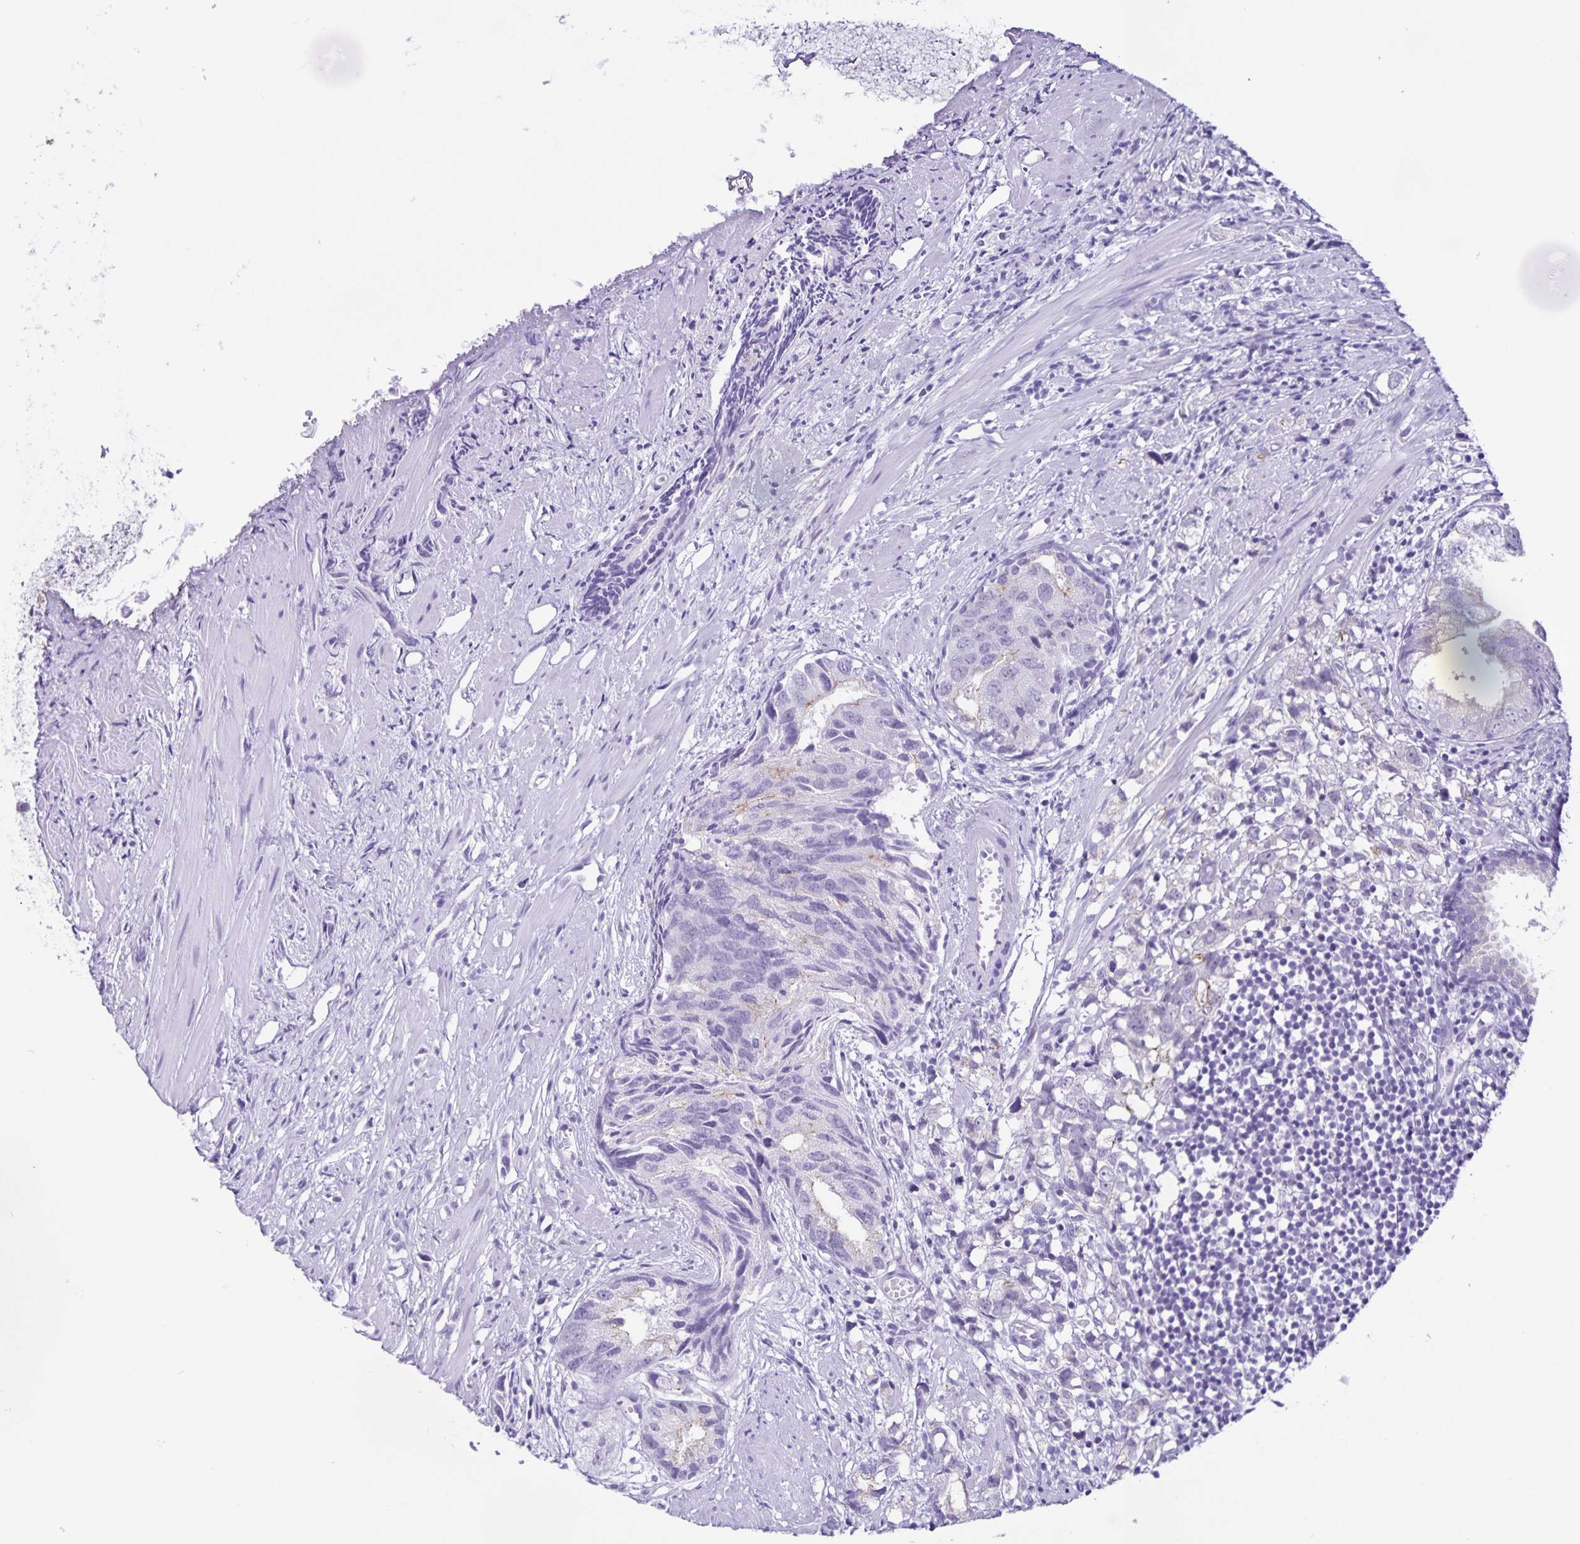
{"staining": {"intensity": "negative", "quantity": "none", "location": "none"}, "tissue": "prostate cancer", "cell_type": "Tumor cells", "image_type": "cancer", "snomed": [{"axis": "morphology", "description": "Adenocarcinoma, High grade"}, {"axis": "topography", "description": "Prostate"}], "caption": "Tumor cells are negative for protein expression in human prostate high-grade adenocarcinoma. (Immunohistochemistry (ihc), brightfield microscopy, high magnification).", "gene": "FAM170A", "patient": {"sex": "male", "age": 58}}